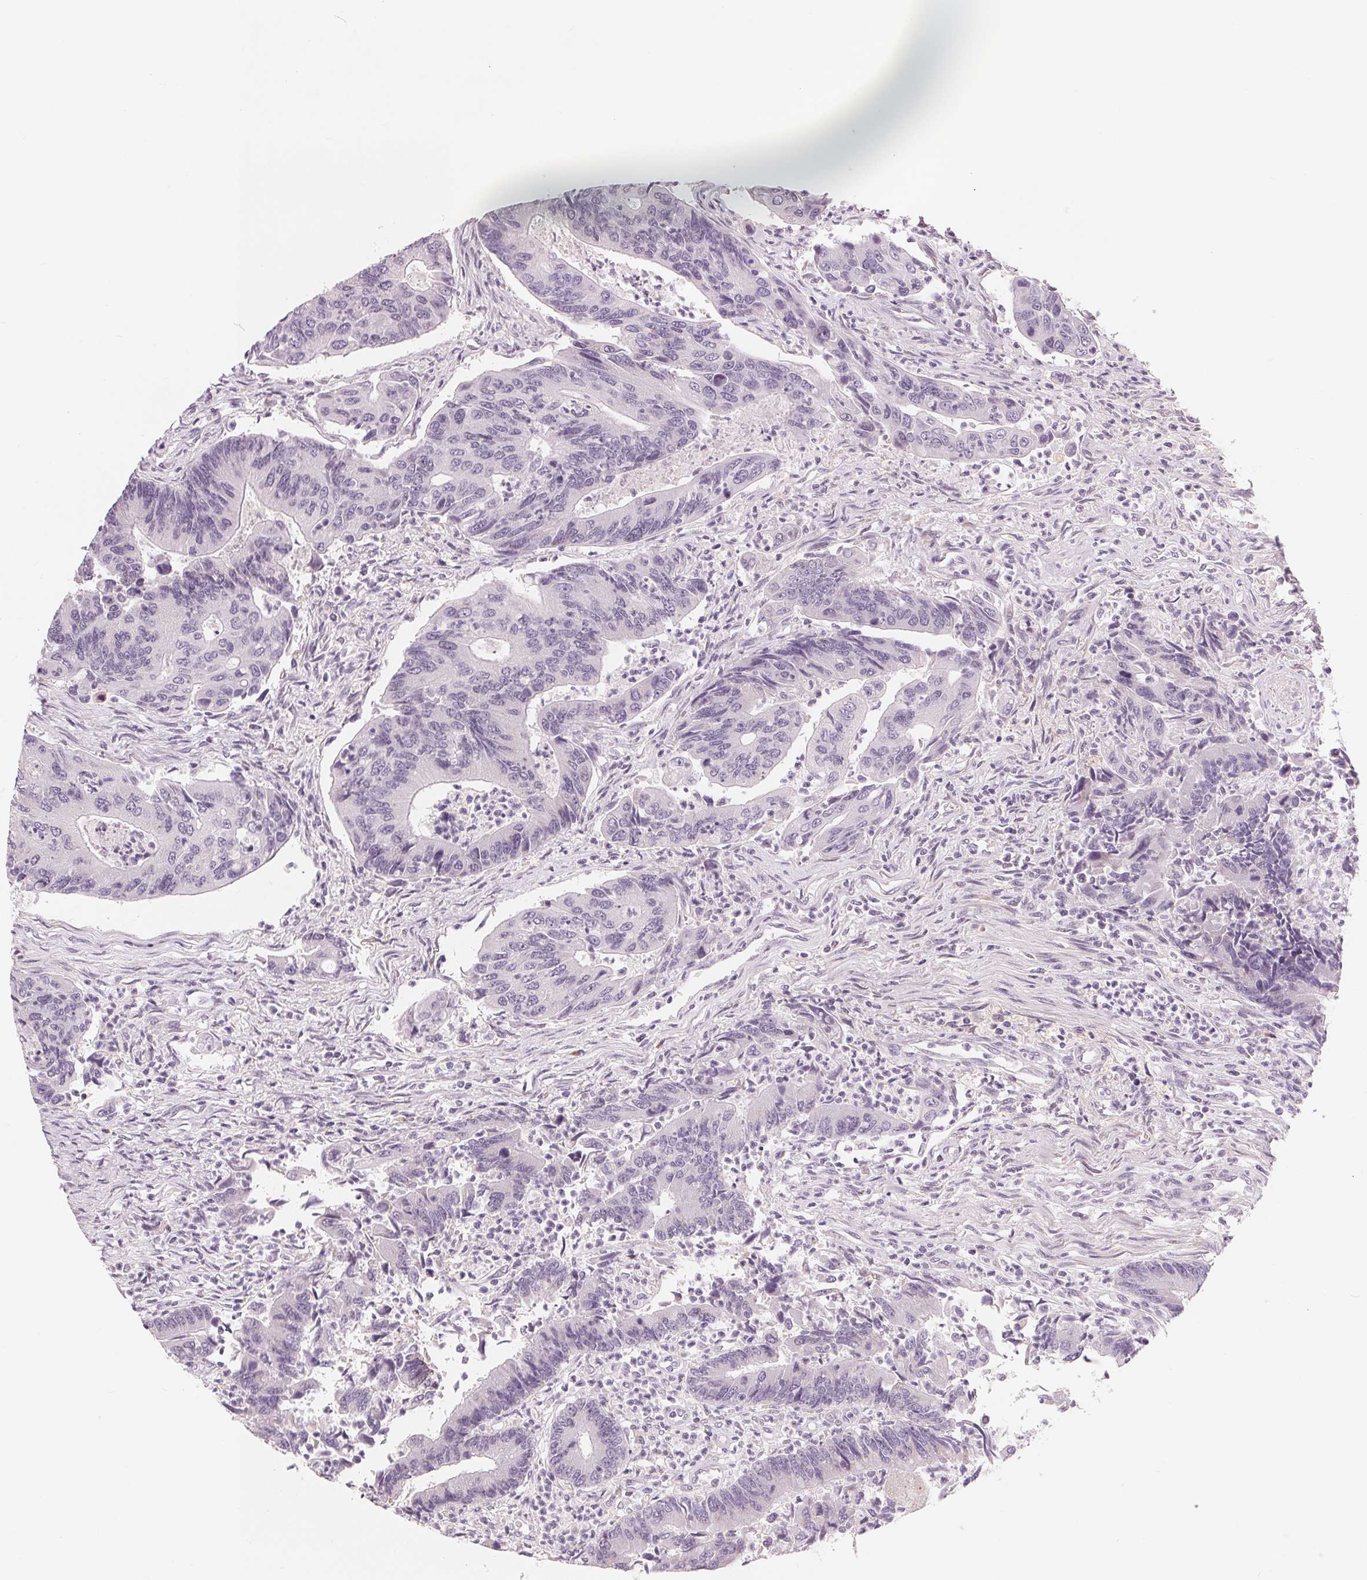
{"staining": {"intensity": "negative", "quantity": "none", "location": "none"}, "tissue": "colorectal cancer", "cell_type": "Tumor cells", "image_type": "cancer", "snomed": [{"axis": "morphology", "description": "Adenocarcinoma, NOS"}, {"axis": "topography", "description": "Colon"}], "caption": "An immunohistochemistry histopathology image of adenocarcinoma (colorectal) is shown. There is no staining in tumor cells of adenocarcinoma (colorectal).", "gene": "IL9R", "patient": {"sex": "female", "age": 67}}